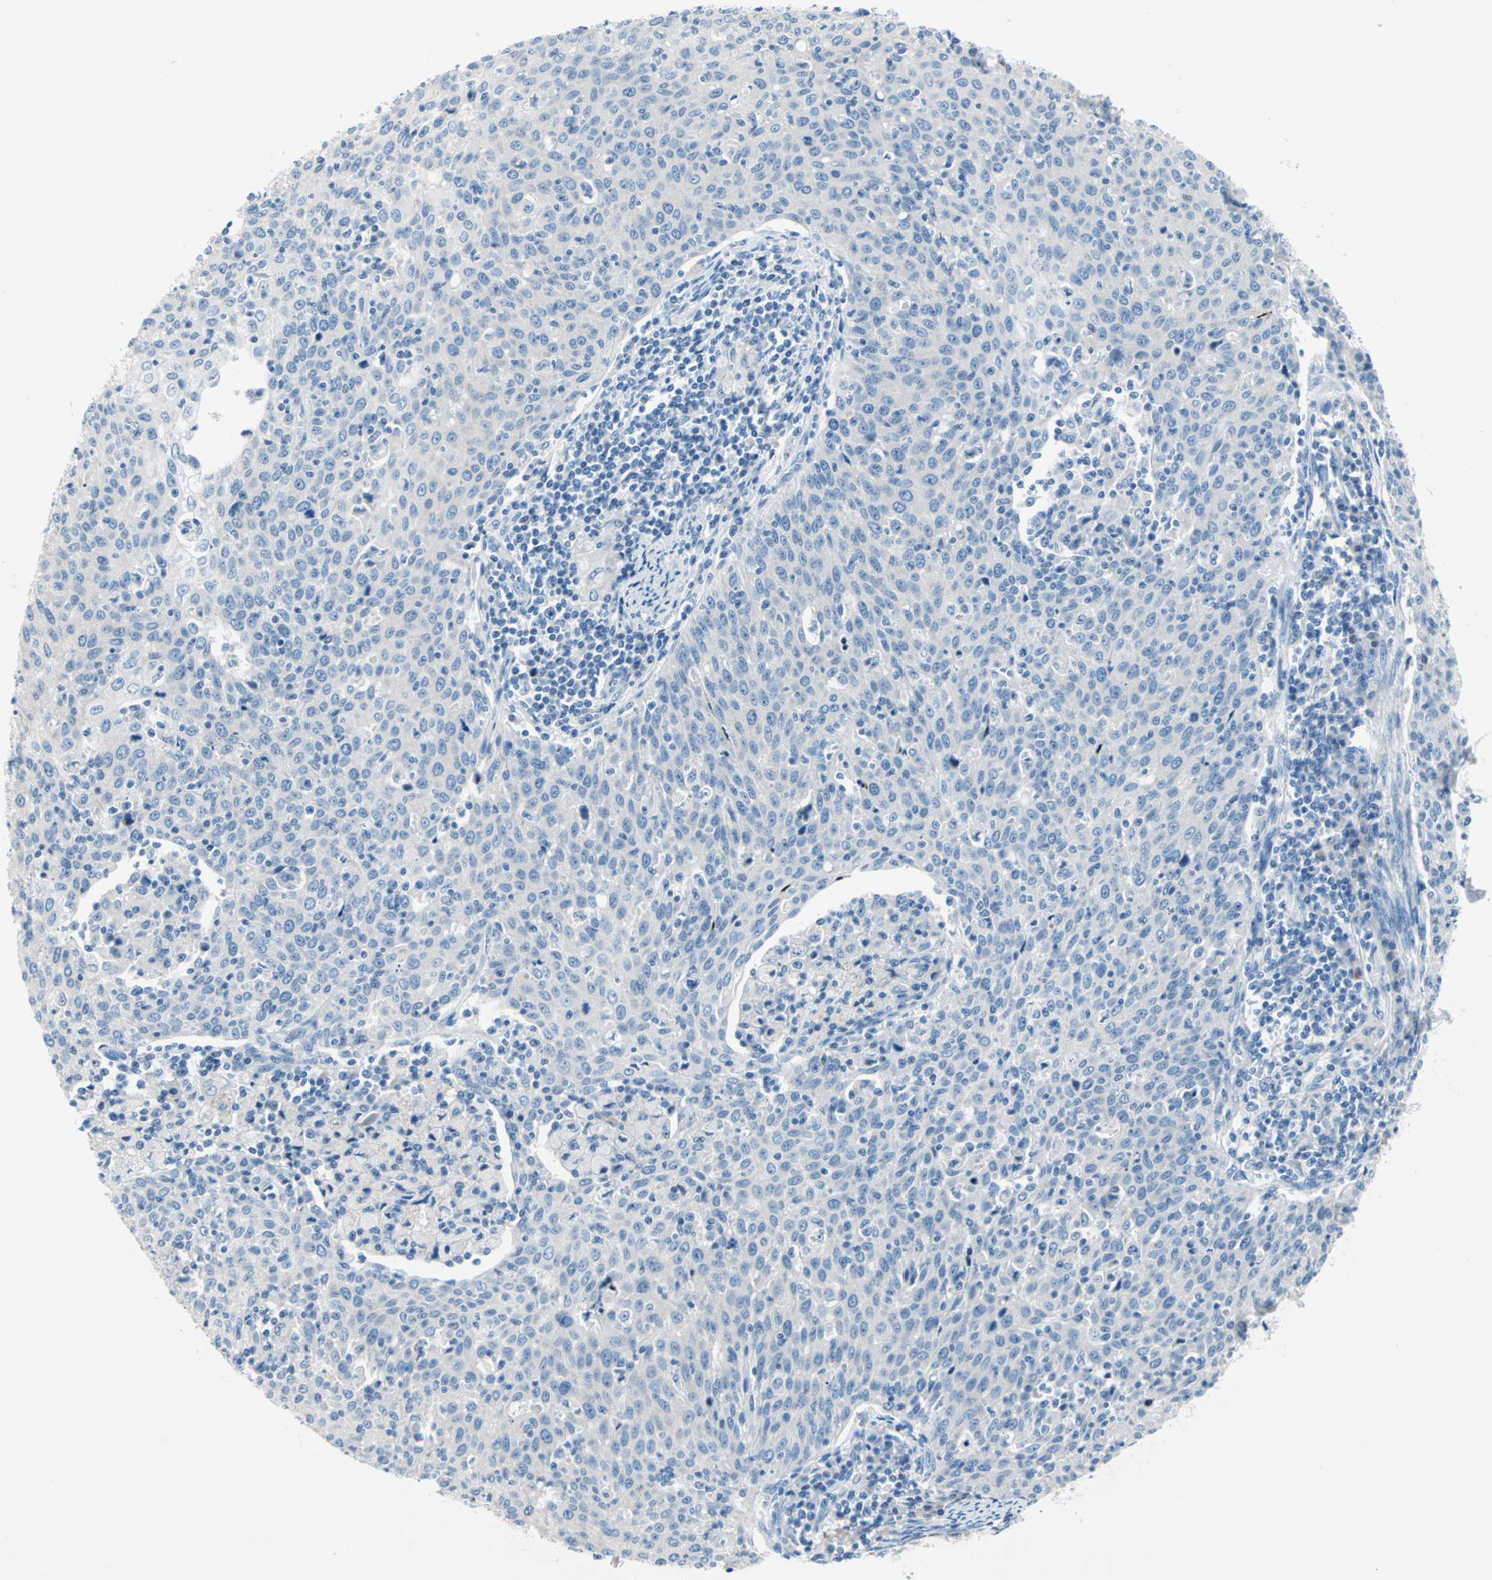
{"staining": {"intensity": "negative", "quantity": "none", "location": "none"}, "tissue": "cervical cancer", "cell_type": "Tumor cells", "image_type": "cancer", "snomed": [{"axis": "morphology", "description": "Squamous cell carcinoma, NOS"}, {"axis": "topography", "description": "Cervix"}], "caption": "Cervical squamous cell carcinoma was stained to show a protein in brown. There is no significant expression in tumor cells.", "gene": "NEFH", "patient": {"sex": "female", "age": 38}}